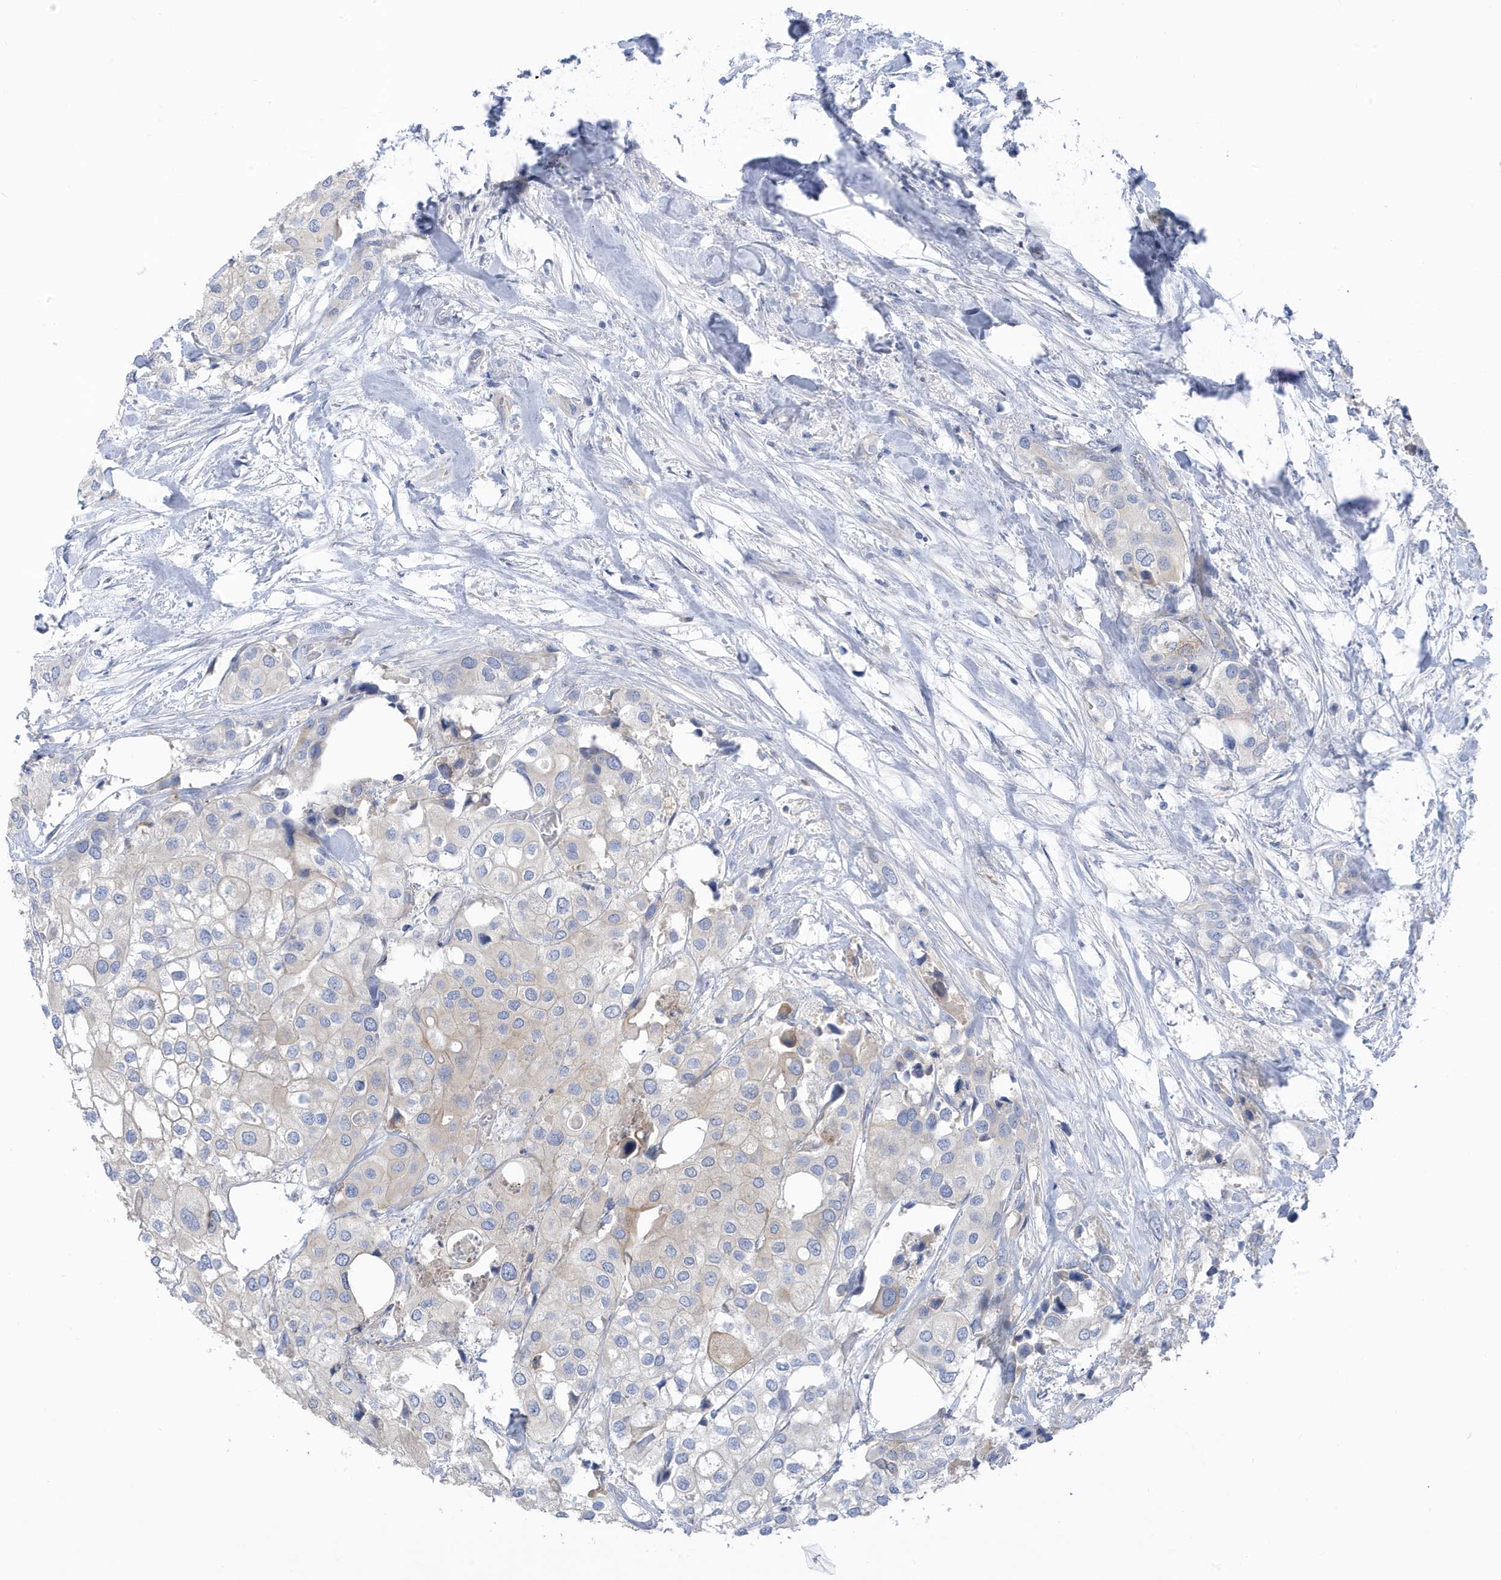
{"staining": {"intensity": "negative", "quantity": "none", "location": "none"}, "tissue": "urothelial cancer", "cell_type": "Tumor cells", "image_type": "cancer", "snomed": [{"axis": "morphology", "description": "Urothelial carcinoma, High grade"}, {"axis": "topography", "description": "Urinary bladder"}], "caption": "This is an immunohistochemistry (IHC) histopathology image of urothelial cancer. There is no expression in tumor cells.", "gene": "ATP13A5", "patient": {"sex": "male", "age": 64}}